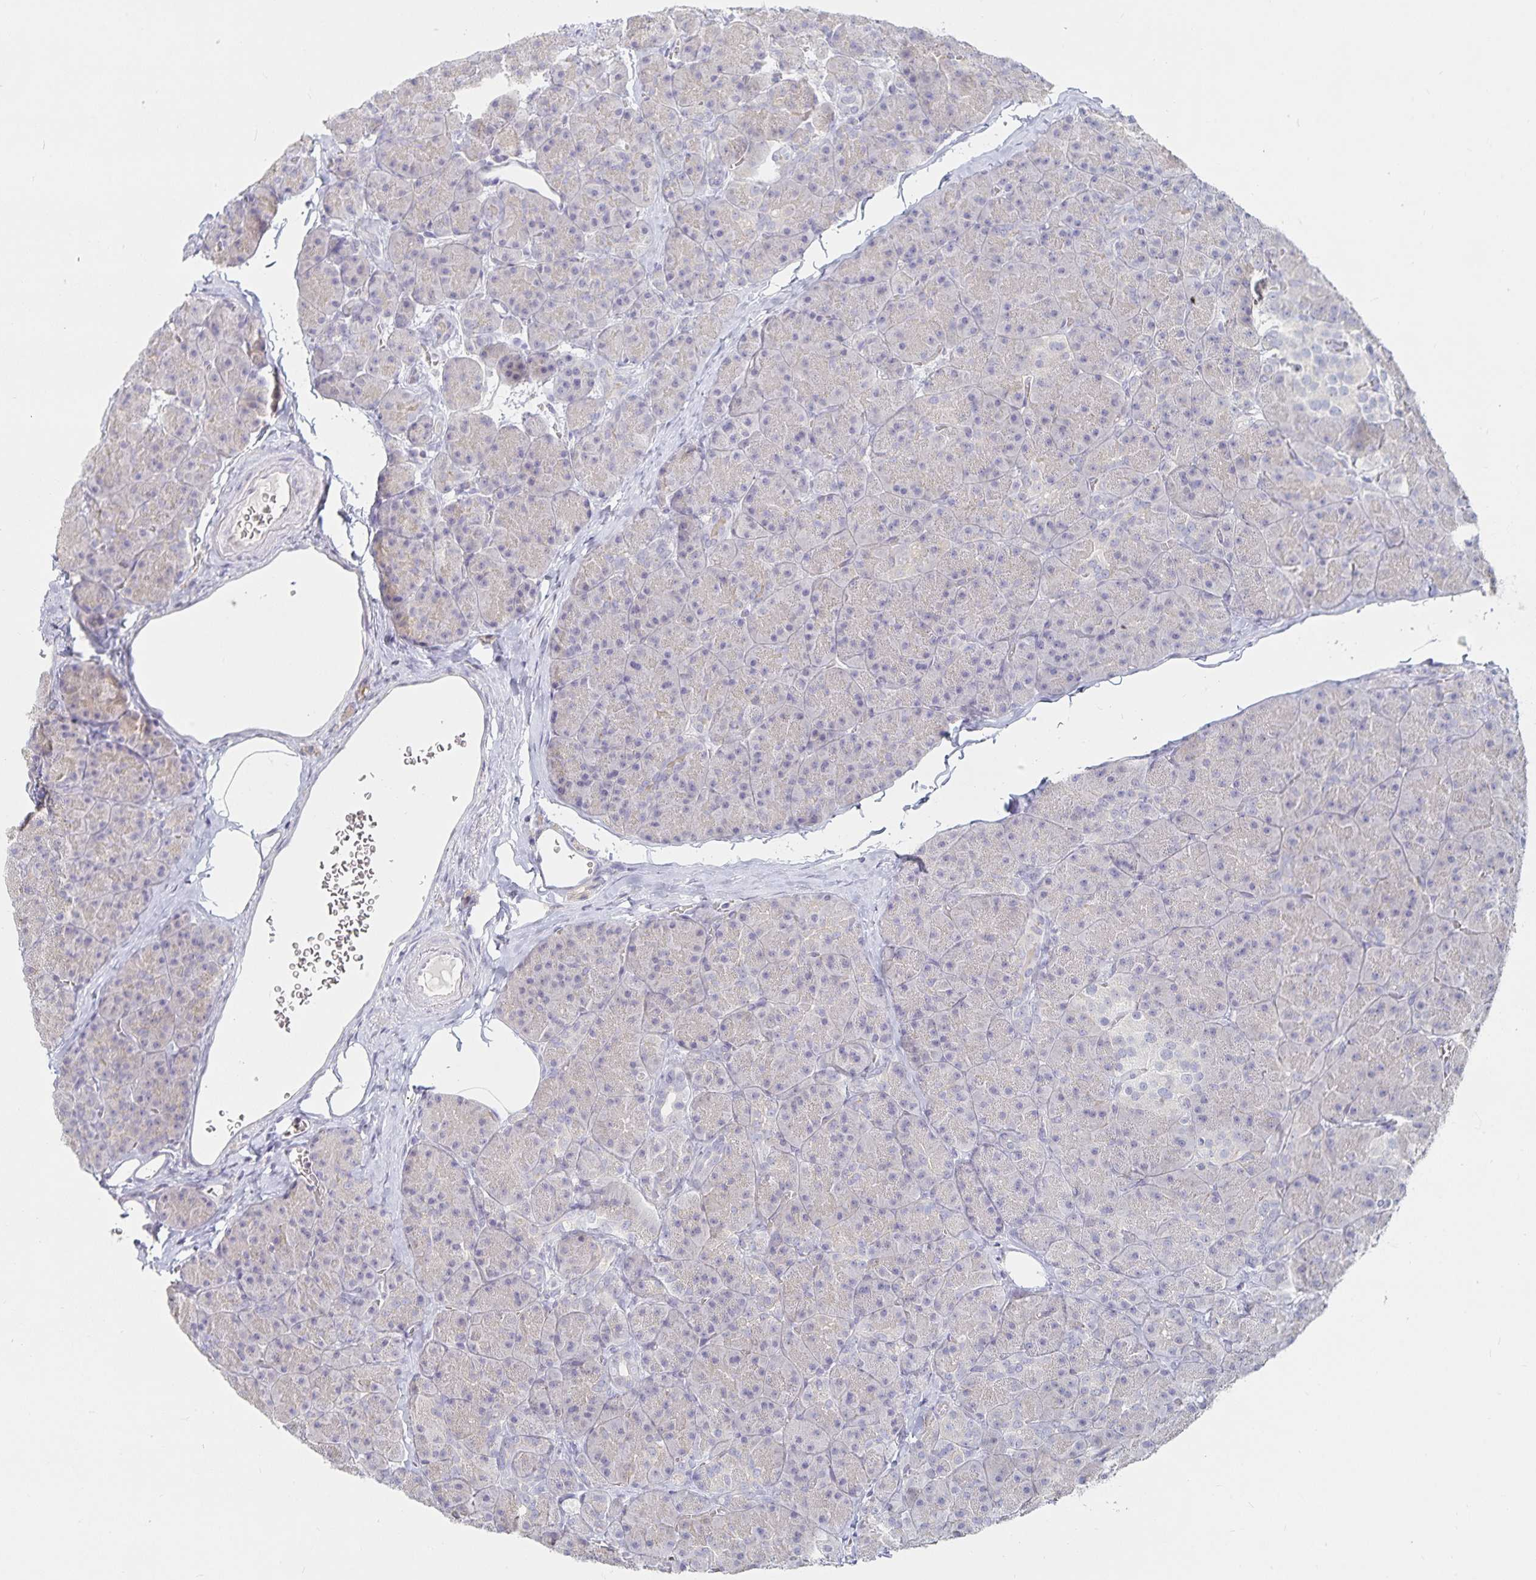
{"staining": {"intensity": "weak", "quantity": "<25%", "location": "cytoplasmic/membranous"}, "tissue": "pancreas", "cell_type": "Exocrine glandular cells", "image_type": "normal", "snomed": [{"axis": "morphology", "description": "Normal tissue, NOS"}, {"axis": "topography", "description": "Pancreas"}], "caption": "Normal pancreas was stained to show a protein in brown. There is no significant staining in exocrine glandular cells. (DAB (3,3'-diaminobenzidine) immunohistochemistry (IHC), high magnification).", "gene": "SFTPA1", "patient": {"sex": "male", "age": 57}}